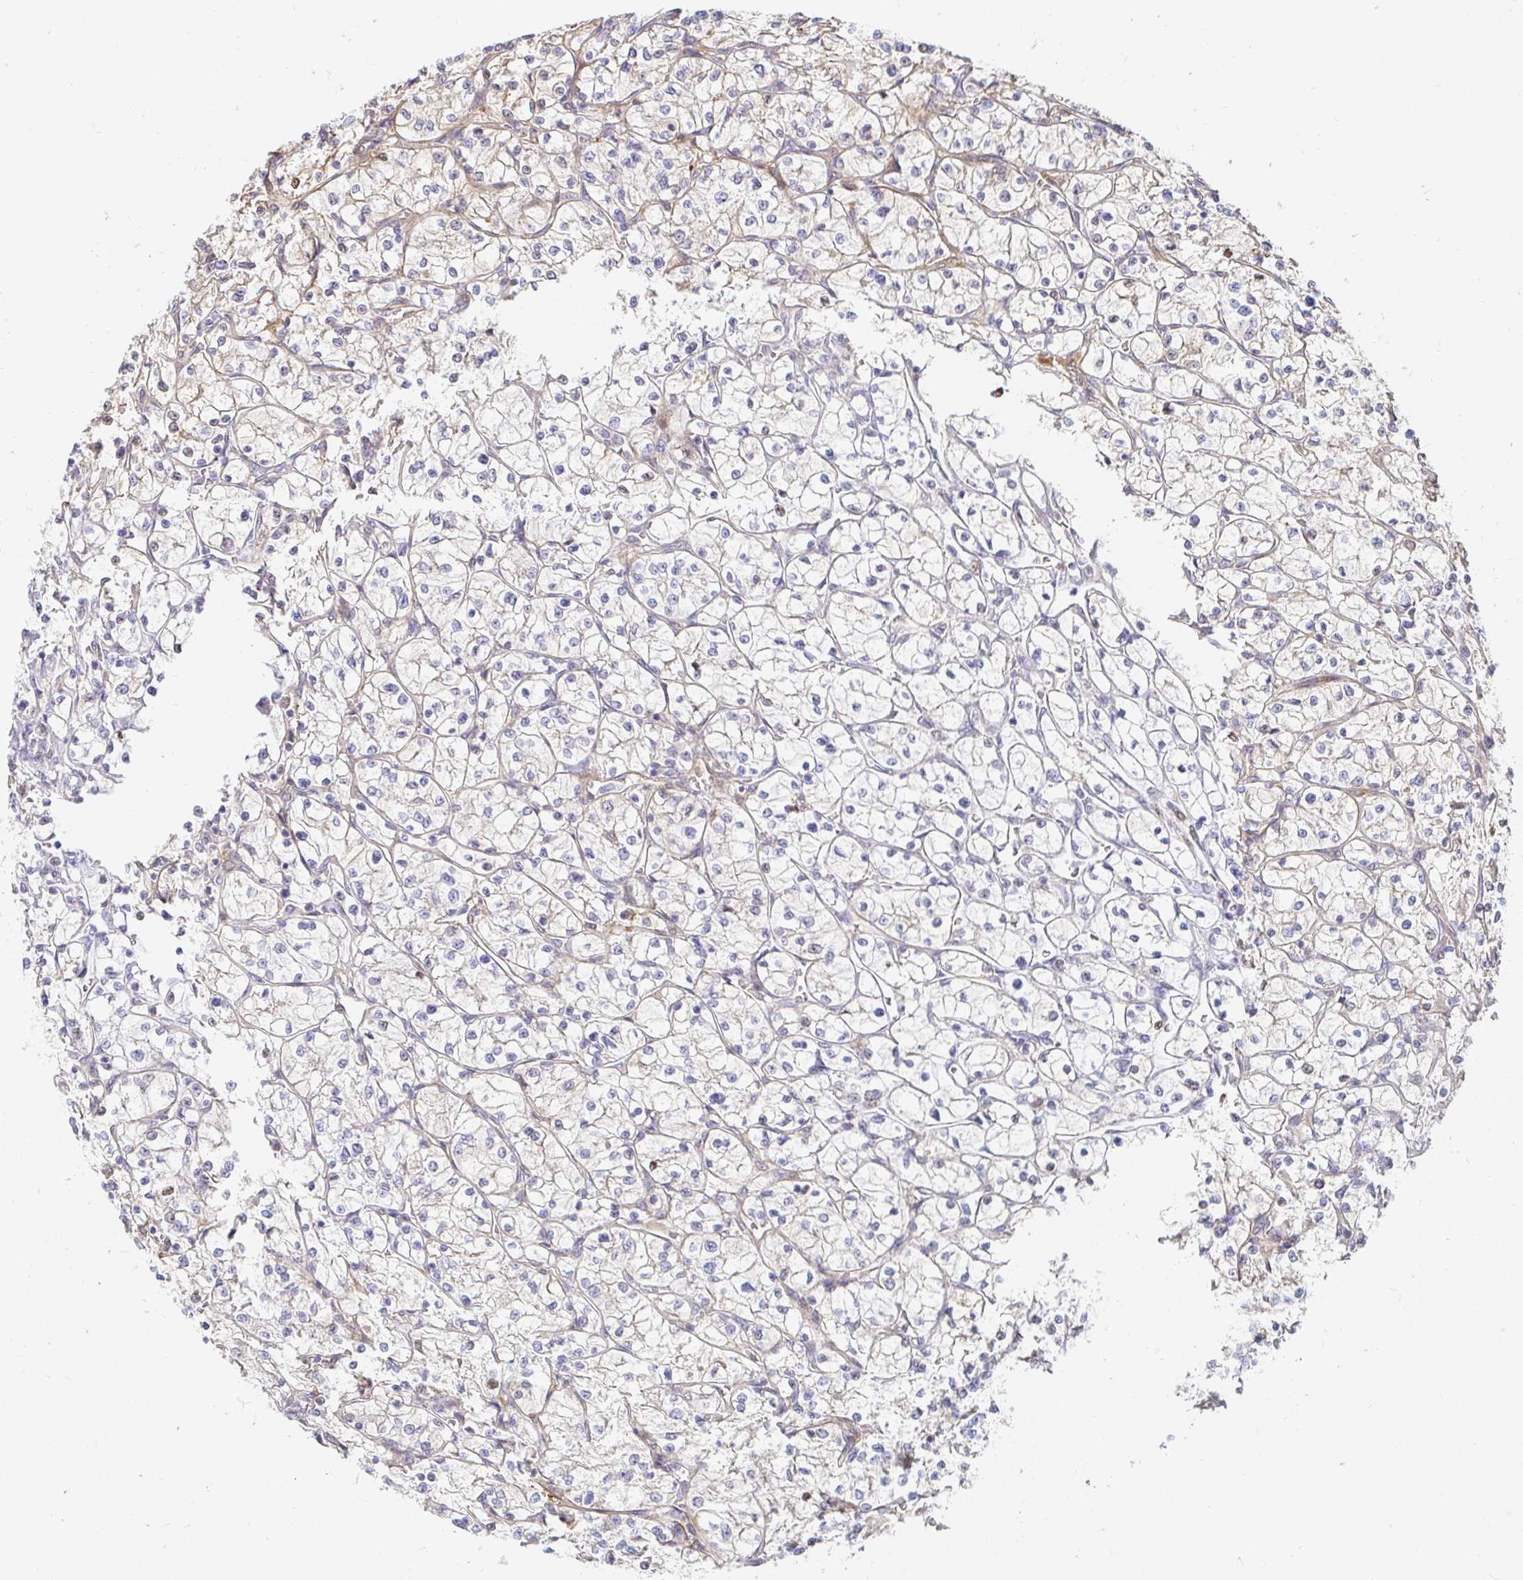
{"staining": {"intensity": "negative", "quantity": "none", "location": "none"}, "tissue": "renal cancer", "cell_type": "Tumor cells", "image_type": "cancer", "snomed": [{"axis": "morphology", "description": "Adenocarcinoma, NOS"}, {"axis": "topography", "description": "Kidney"}], "caption": "This is an immunohistochemistry photomicrograph of adenocarcinoma (renal). There is no positivity in tumor cells.", "gene": "HINFP", "patient": {"sex": "female", "age": 64}}